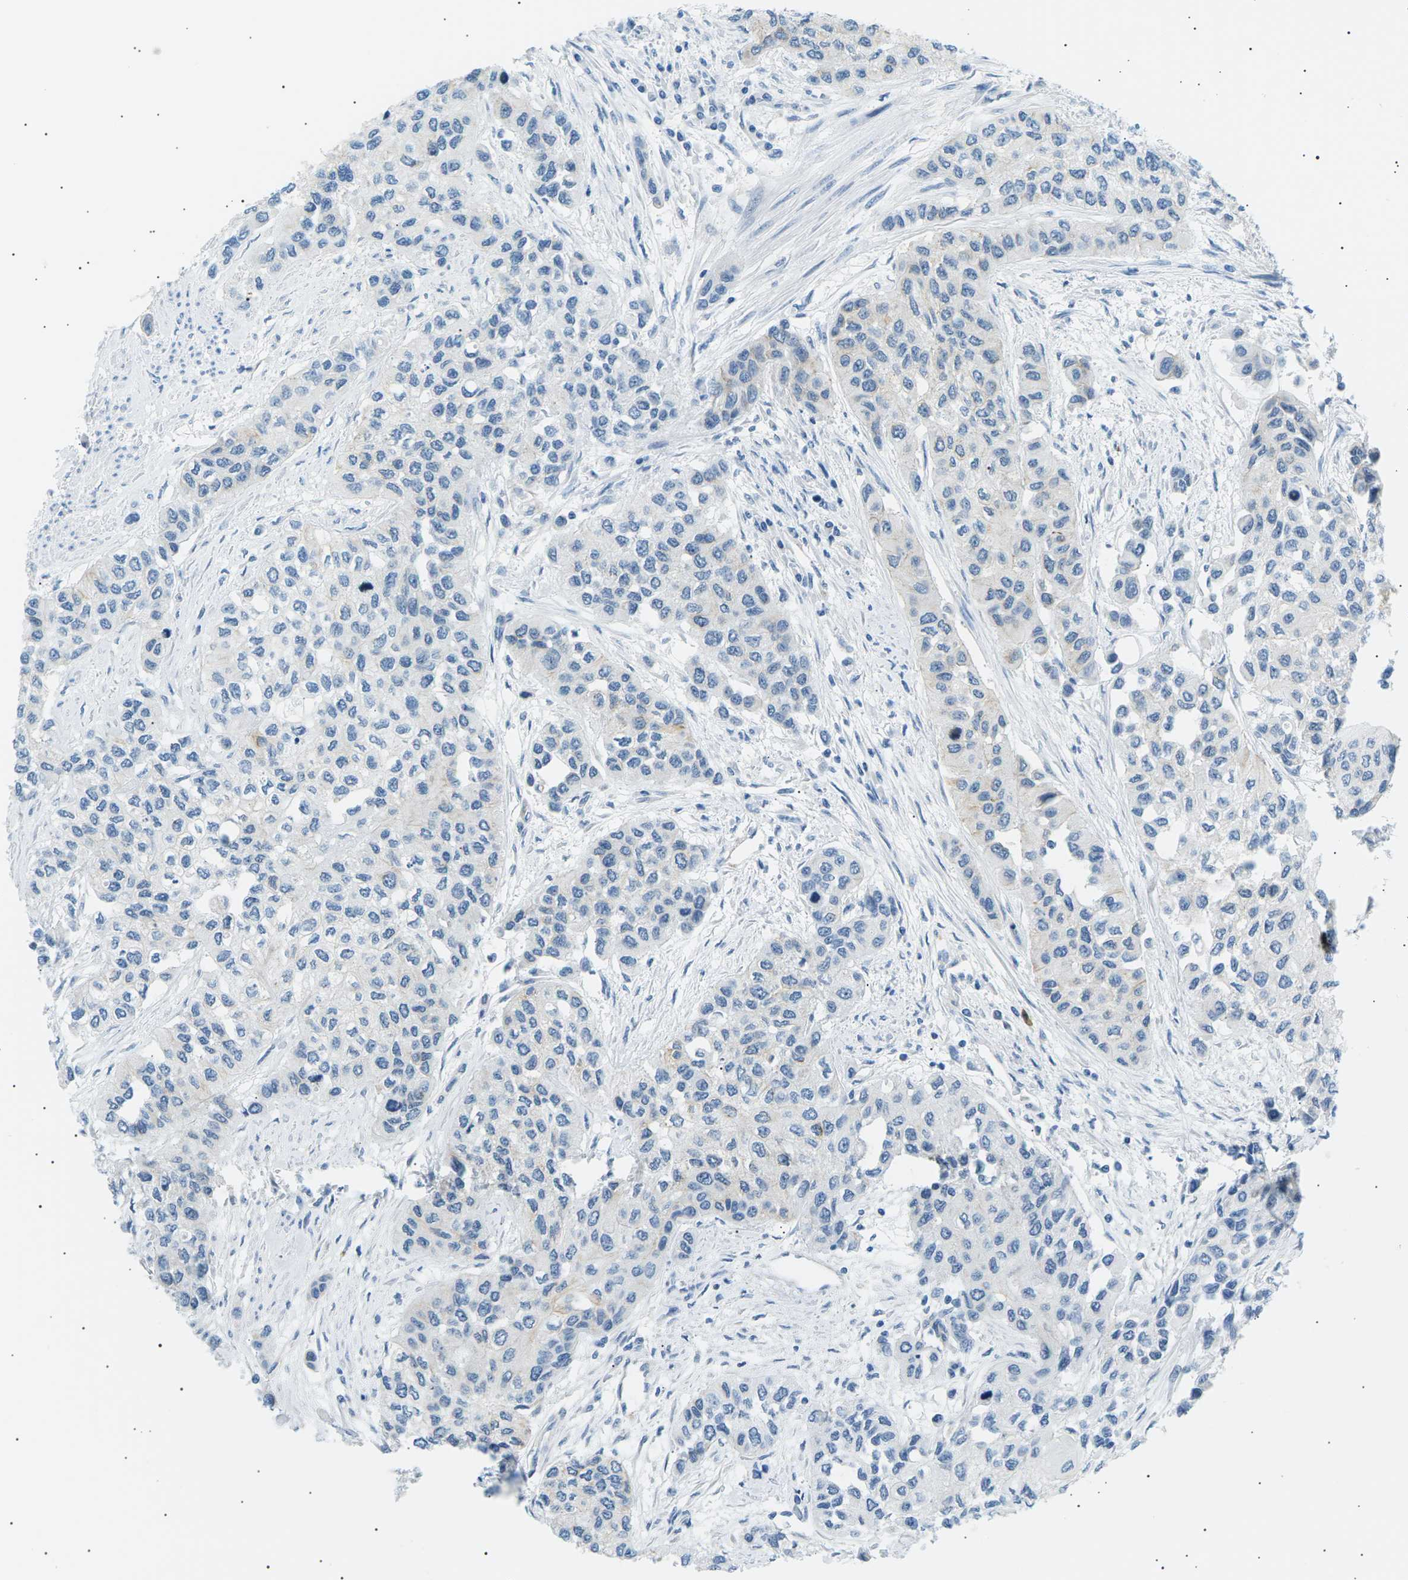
{"staining": {"intensity": "negative", "quantity": "none", "location": "none"}, "tissue": "urothelial cancer", "cell_type": "Tumor cells", "image_type": "cancer", "snomed": [{"axis": "morphology", "description": "Urothelial carcinoma, High grade"}, {"axis": "topography", "description": "Urinary bladder"}], "caption": "The micrograph reveals no staining of tumor cells in urothelial cancer. (Brightfield microscopy of DAB immunohistochemistry at high magnification).", "gene": "SEPTIN5", "patient": {"sex": "female", "age": 56}}